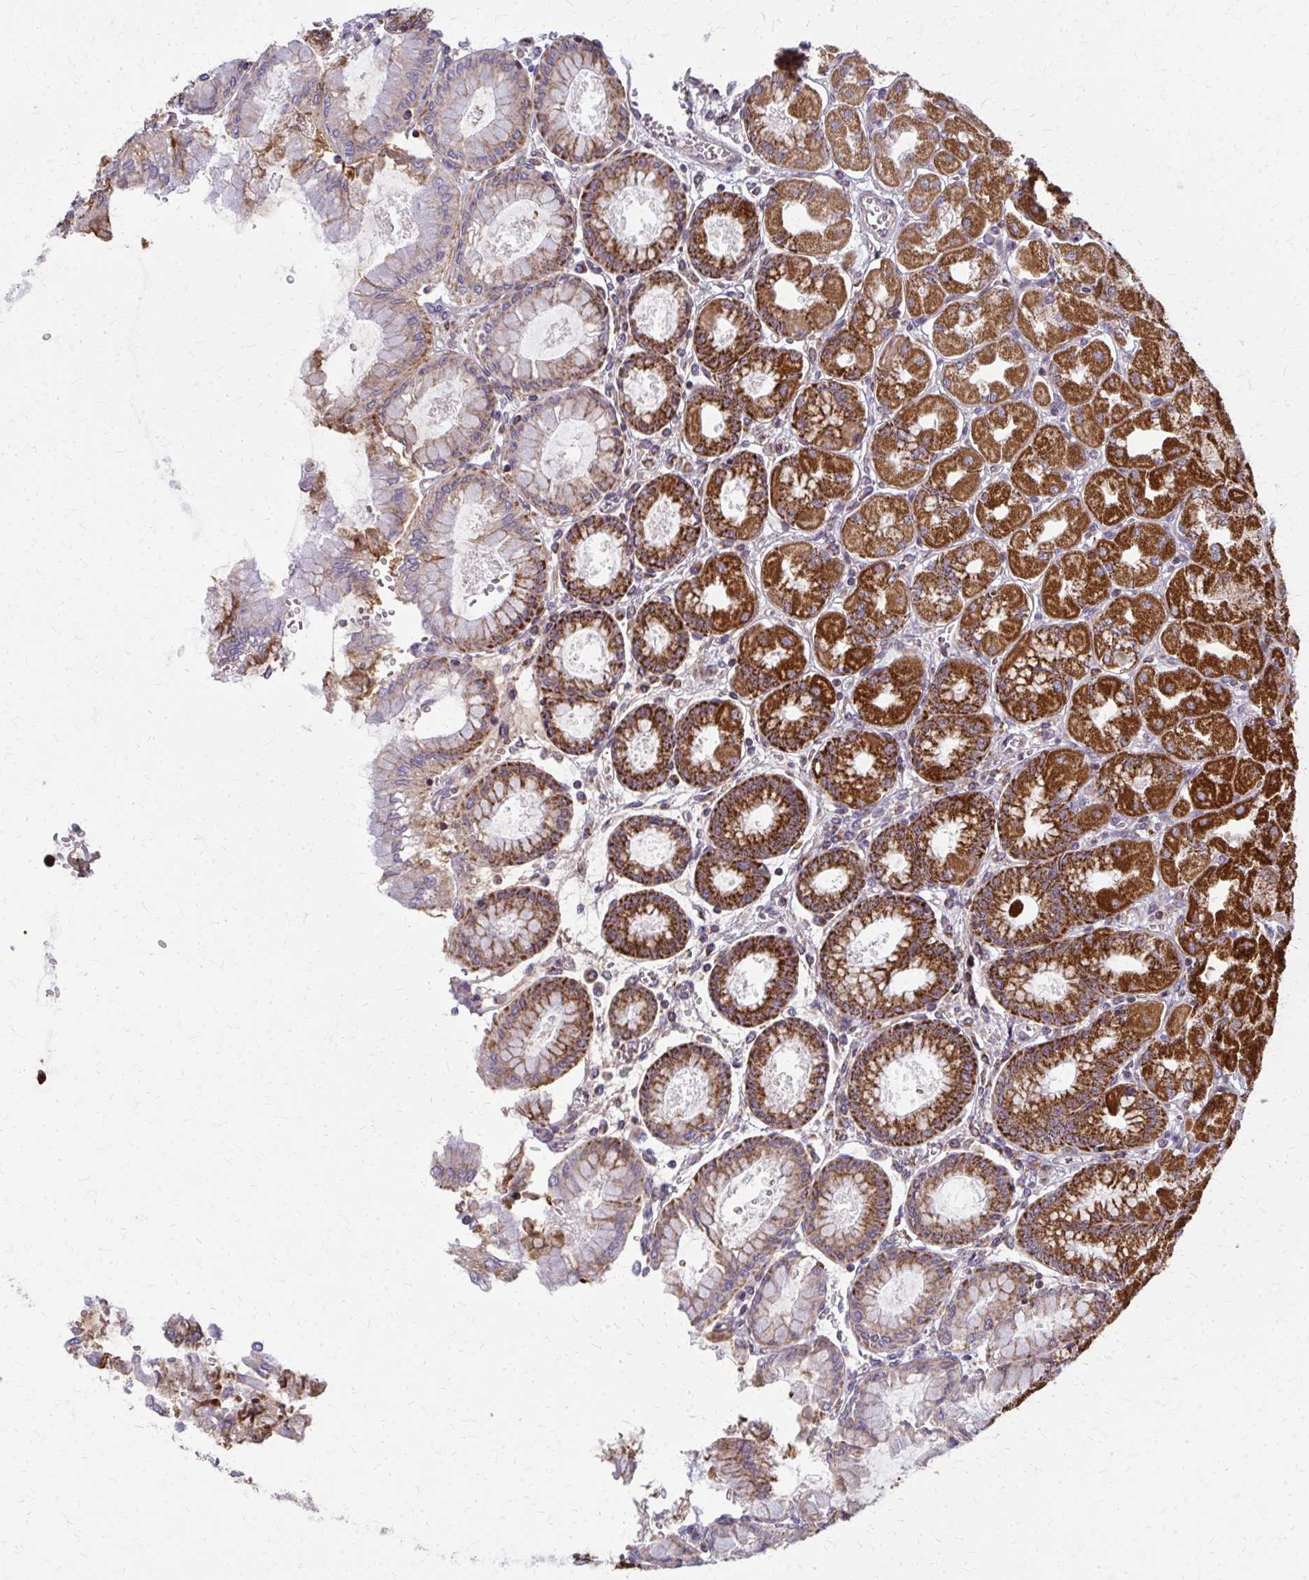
{"staining": {"intensity": "strong", "quantity": "25%-75%", "location": "cytoplasmic/membranous"}, "tissue": "stomach", "cell_type": "Glandular cells", "image_type": "normal", "snomed": [{"axis": "morphology", "description": "Normal tissue, NOS"}, {"axis": "topography", "description": "Stomach, upper"}], "caption": "A brown stain highlights strong cytoplasmic/membranous staining of a protein in glandular cells of normal human stomach.", "gene": "MCCC1", "patient": {"sex": "female", "age": 56}}